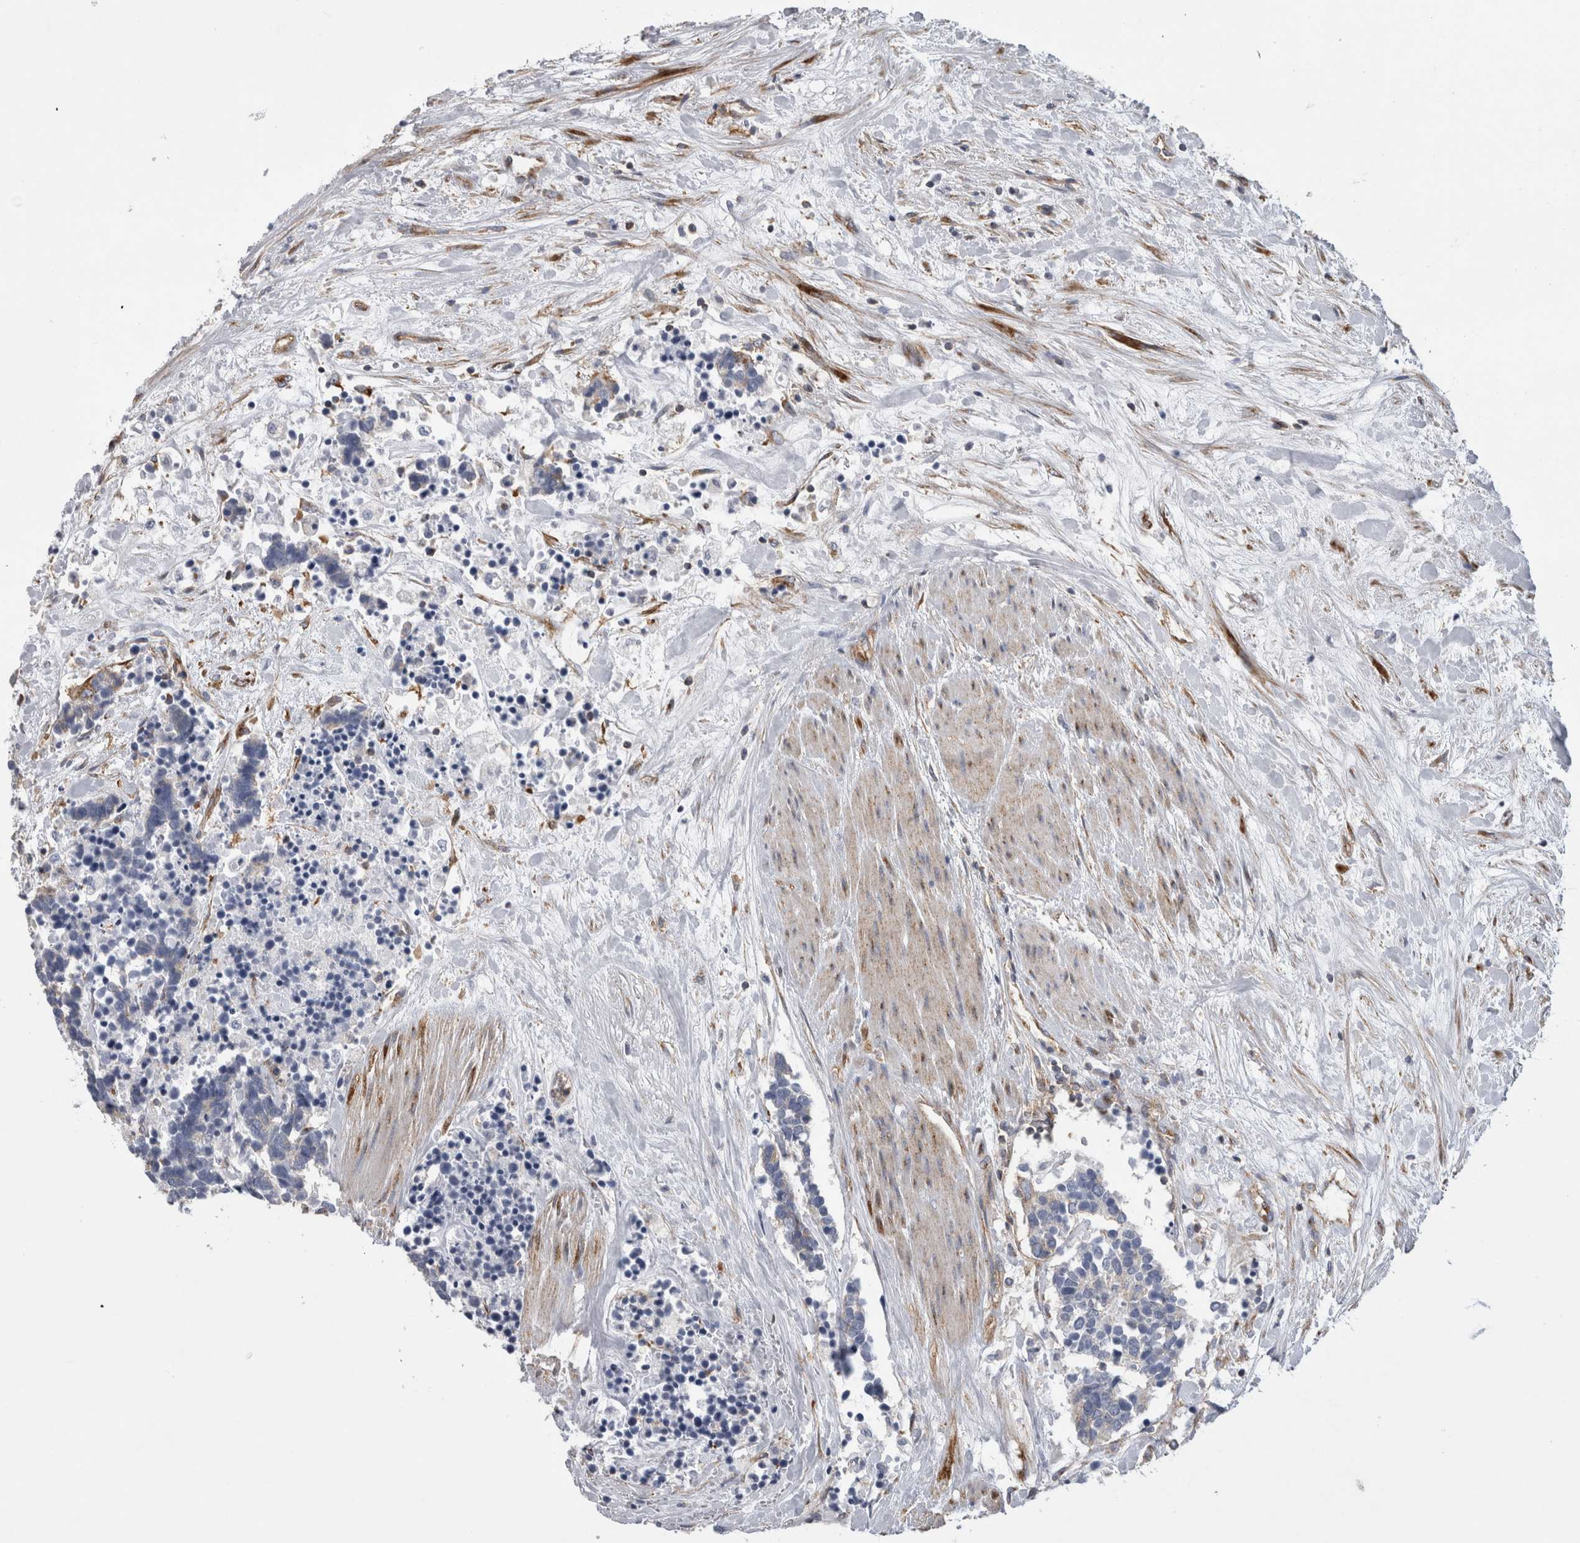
{"staining": {"intensity": "negative", "quantity": "none", "location": "none"}, "tissue": "carcinoid", "cell_type": "Tumor cells", "image_type": "cancer", "snomed": [{"axis": "morphology", "description": "Carcinoma, NOS"}, {"axis": "morphology", "description": "Carcinoid, malignant, NOS"}, {"axis": "topography", "description": "Urinary bladder"}], "caption": "An image of human carcinoid is negative for staining in tumor cells.", "gene": "ATXN3", "patient": {"sex": "male", "age": 57}}